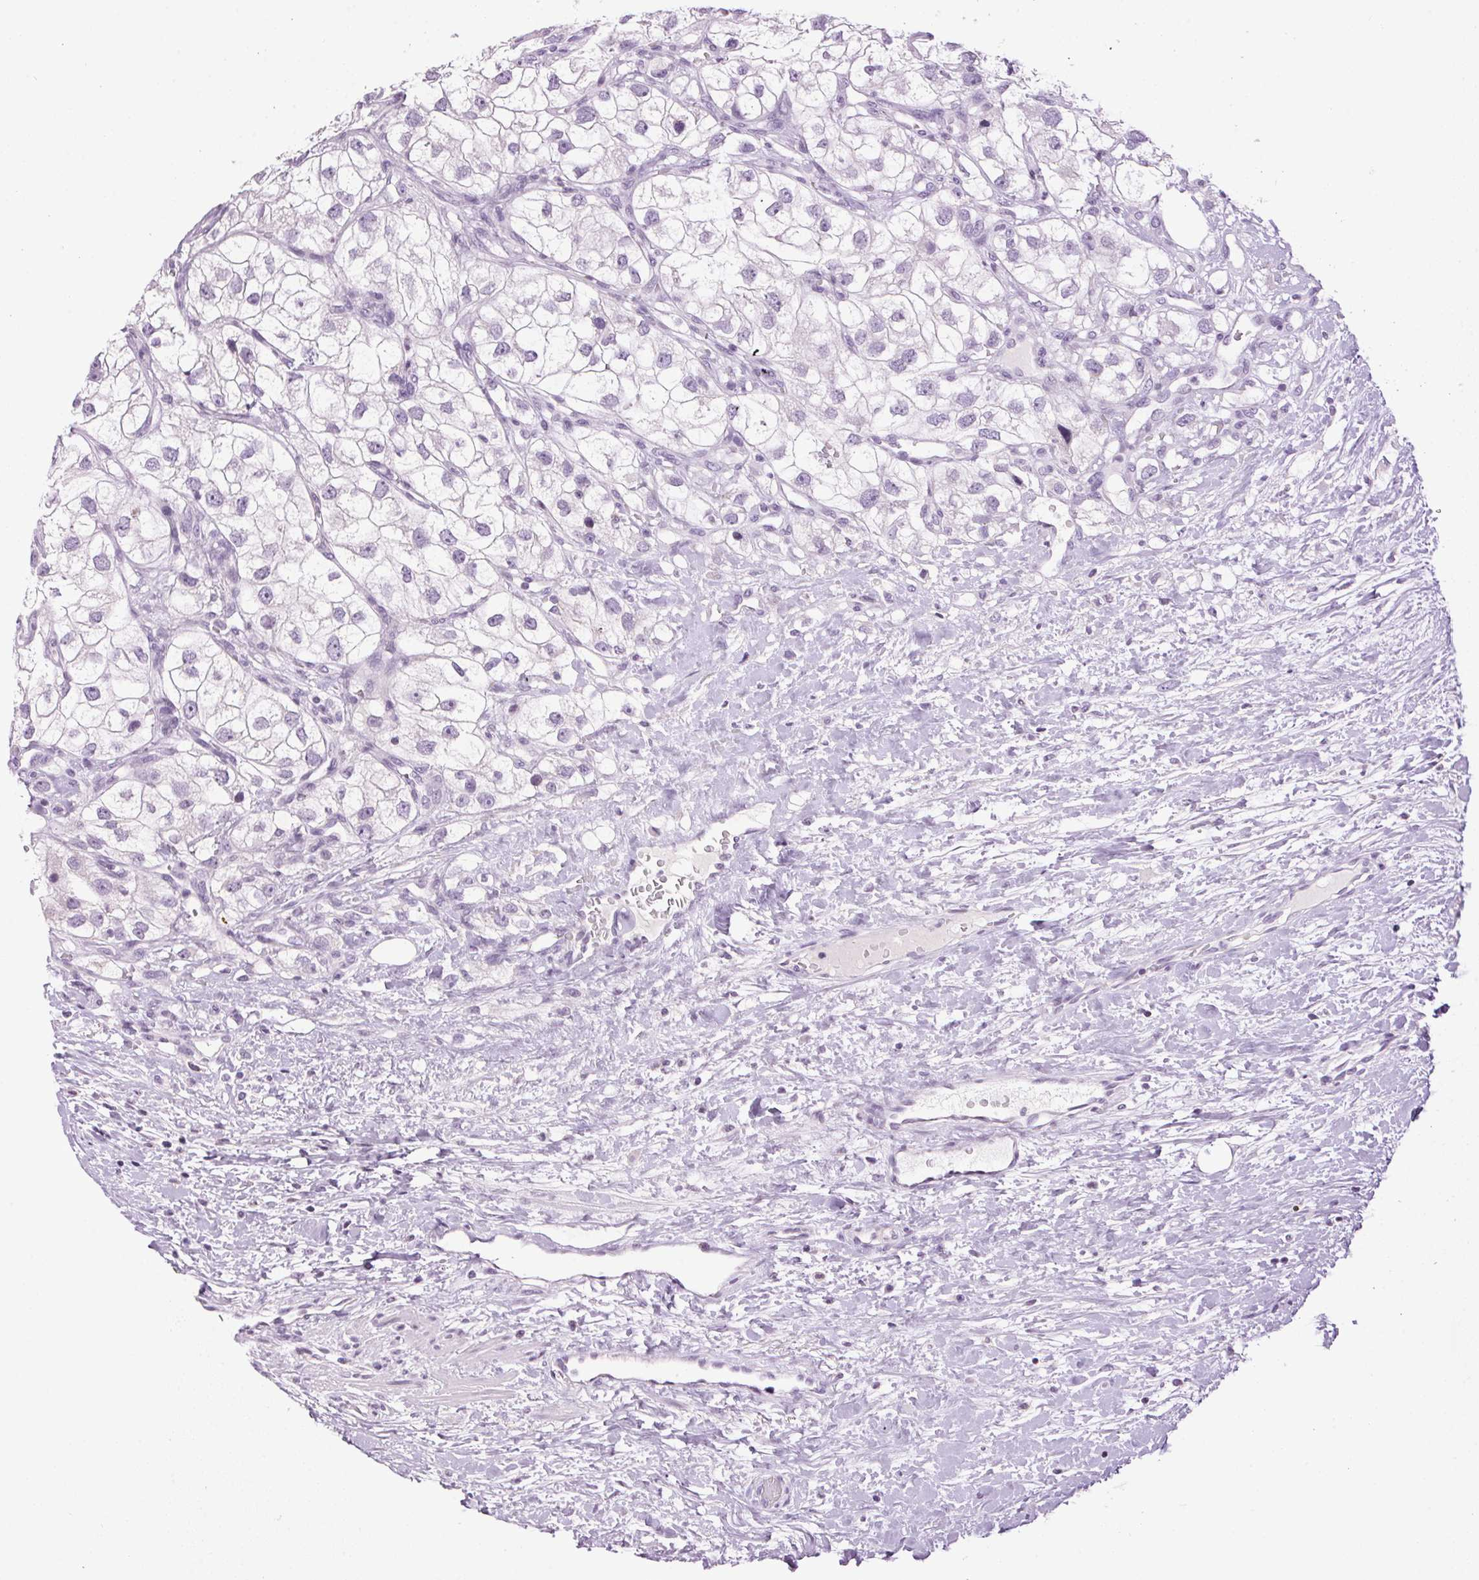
{"staining": {"intensity": "negative", "quantity": "none", "location": "none"}, "tissue": "renal cancer", "cell_type": "Tumor cells", "image_type": "cancer", "snomed": [{"axis": "morphology", "description": "Adenocarcinoma, NOS"}, {"axis": "topography", "description": "Kidney"}], "caption": "A photomicrograph of renal cancer (adenocarcinoma) stained for a protein displays no brown staining in tumor cells.", "gene": "TMEM88B", "patient": {"sex": "male", "age": 59}}